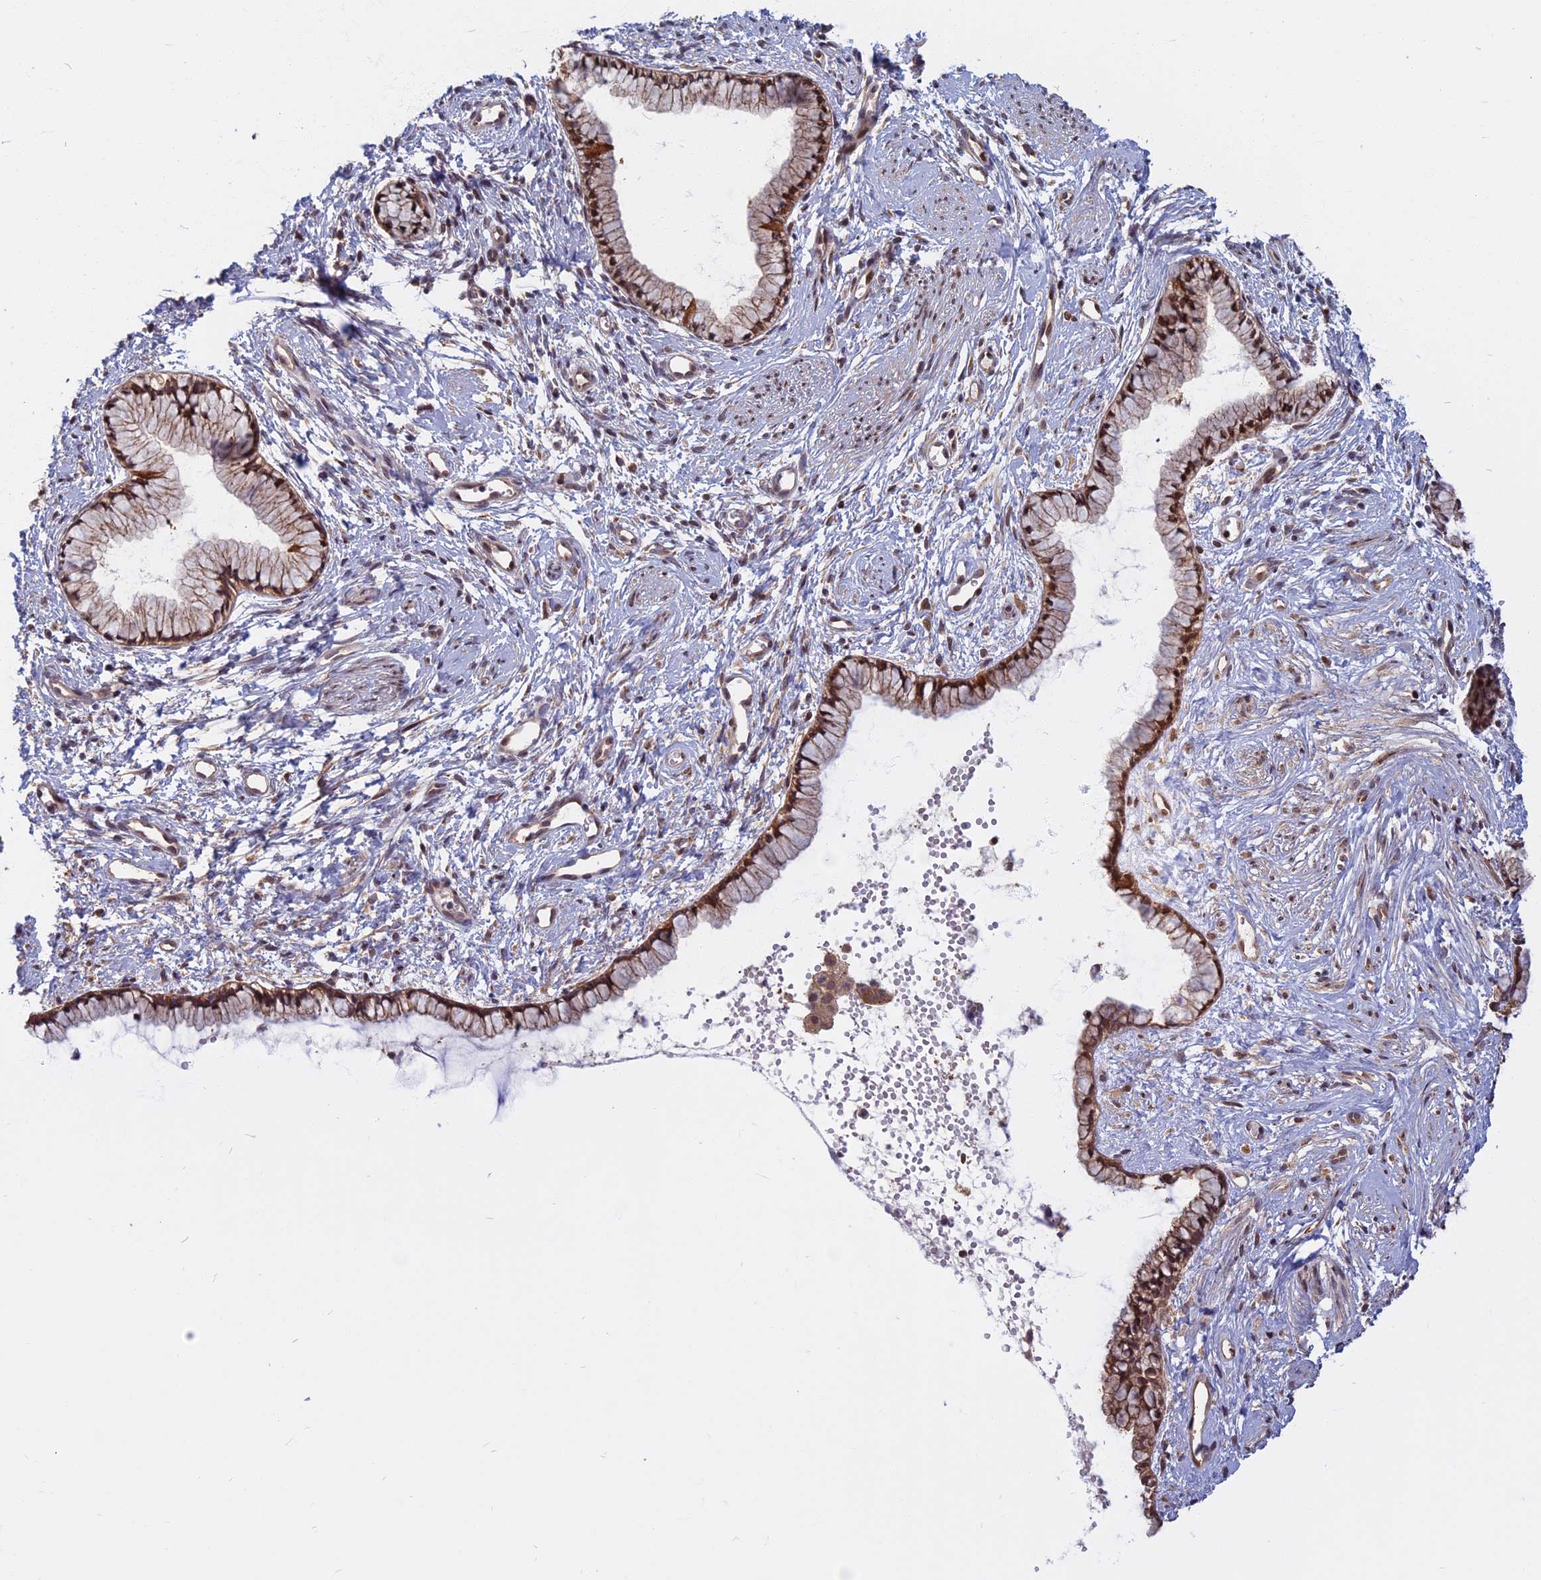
{"staining": {"intensity": "moderate", "quantity": ">75%", "location": "cytoplasmic/membranous,nuclear"}, "tissue": "cervix", "cell_type": "Glandular cells", "image_type": "normal", "snomed": [{"axis": "morphology", "description": "Normal tissue, NOS"}, {"axis": "topography", "description": "Cervix"}], "caption": "This histopathology image exhibits immunohistochemistry (IHC) staining of benign human cervix, with medium moderate cytoplasmic/membranous,nuclear expression in approximately >75% of glandular cells.", "gene": "CCDC113", "patient": {"sex": "female", "age": 57}}